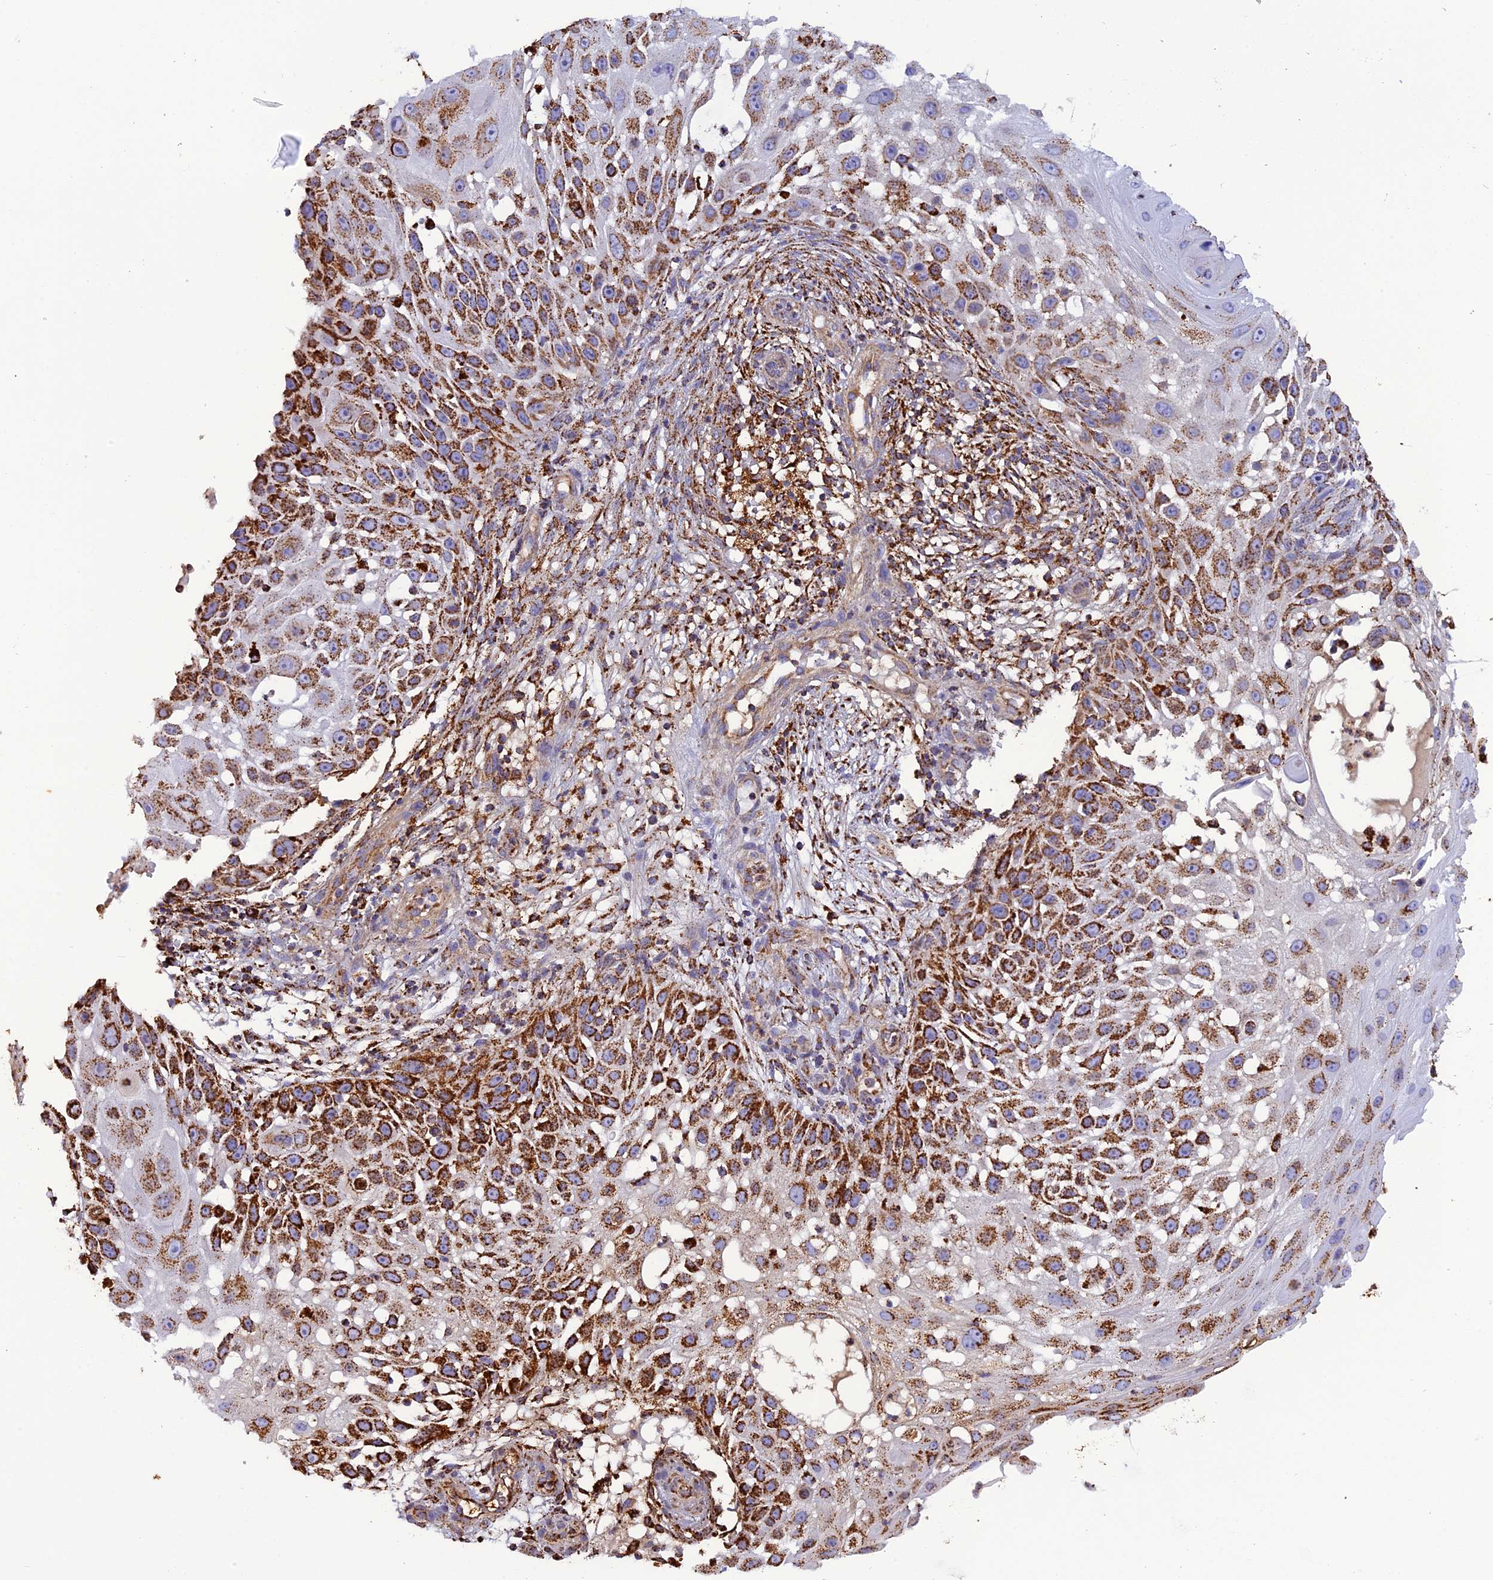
{"staining": {"intensity": "strong", "quantity": "25%-75%", "location": "cytoplasmic/membranous"}, "tissue": "skin cancer", "cell_type": "Tumor cells", "image_type": "cancer", "snomed": [{"axis": "morphology", "description": "Squamous cell carcinoma, NOS"}, {"axis": "topography", "description": "Skin"}], "caption": "High-magnification brightfield microscopy of skin cancer (squamous cell carcinoma) stained with DAB (3,3'-diaminobenzidine) (brown) and counterstained with hematoxylin (blue). tumor cells exhibit strong cytoplasmic/membranous staining is seen in approximately25%-75% of cells.", "gene": "KCNG1", "patient": {"sex": "female", "age": 44}}